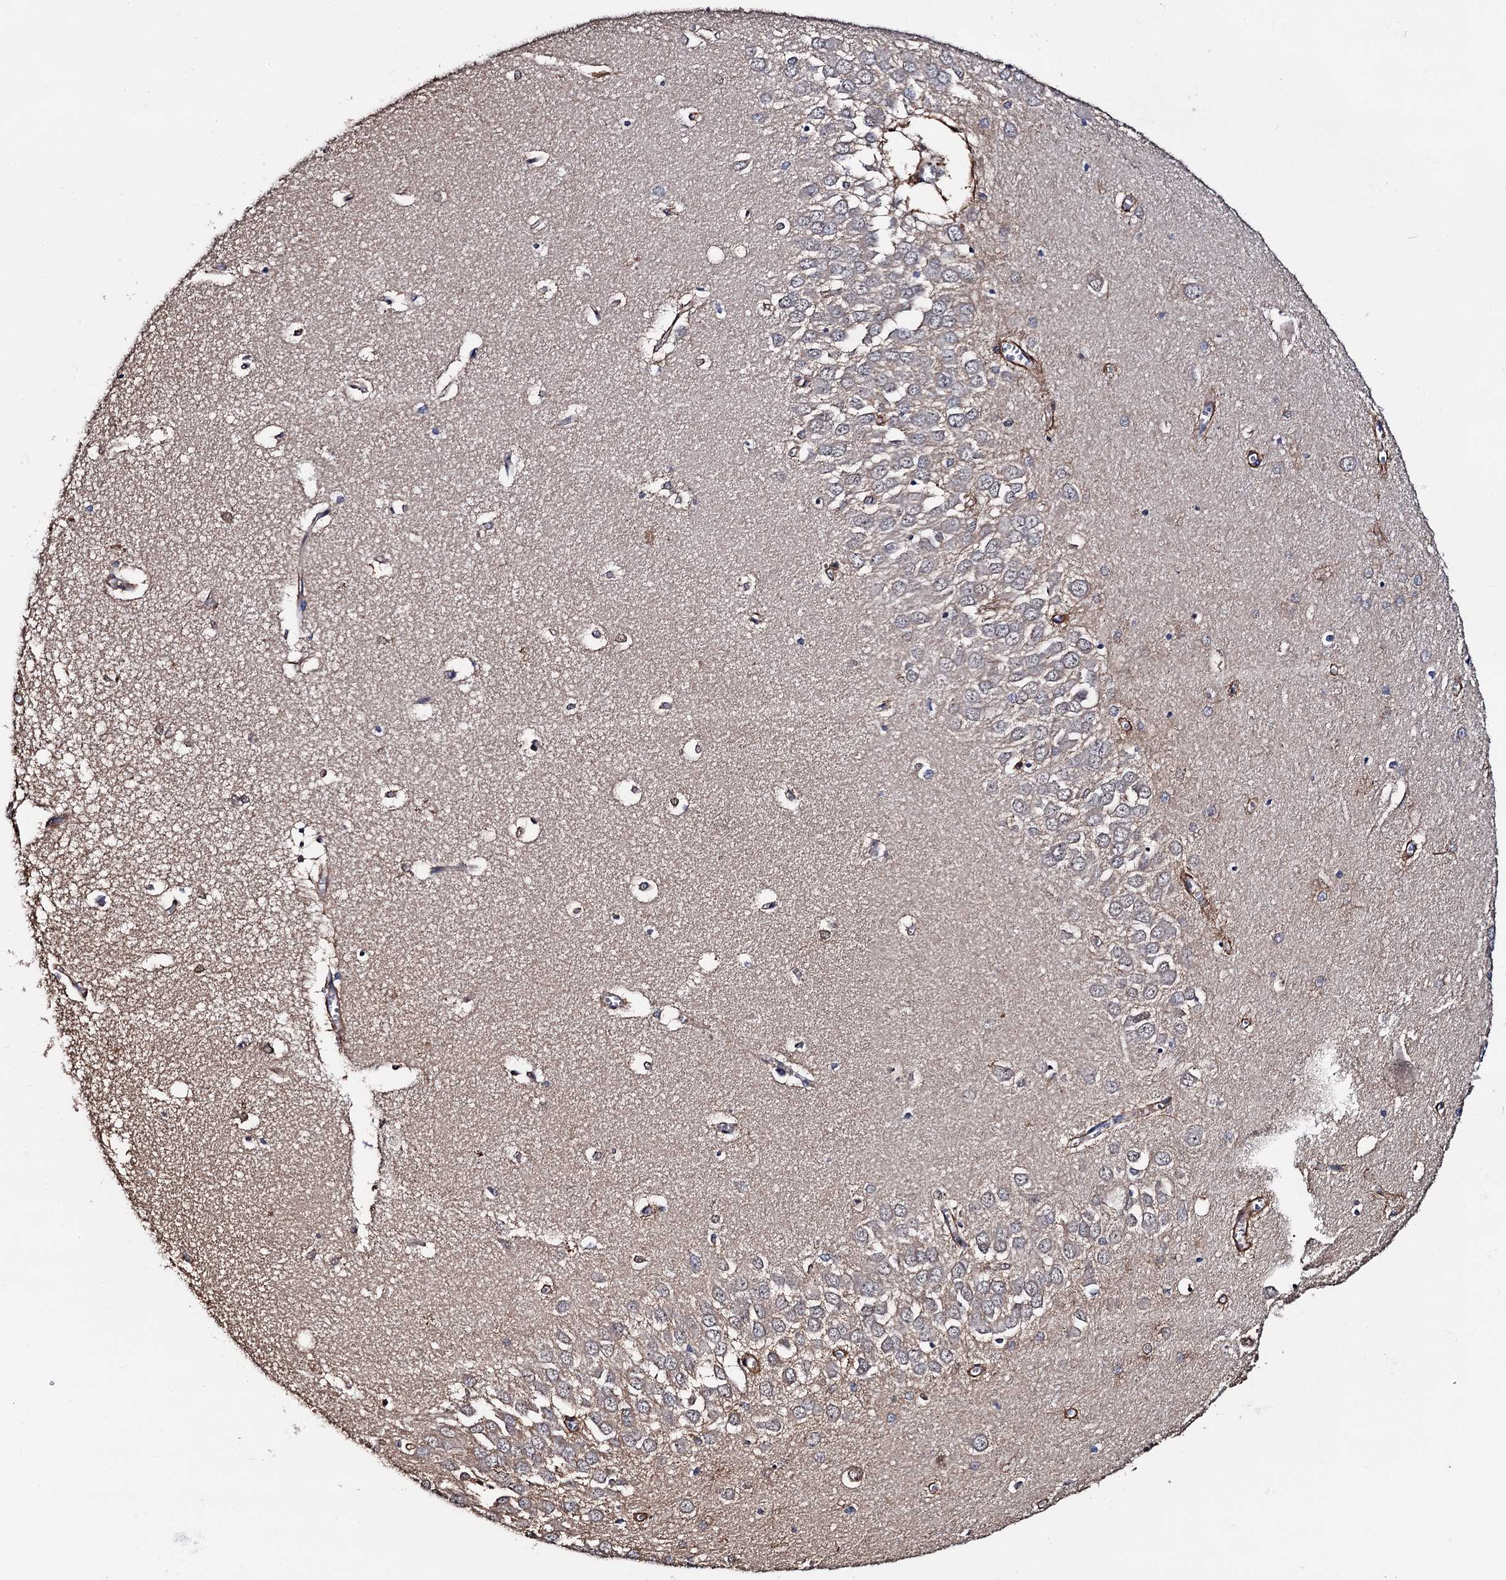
{"staining": {"intensity": "weak", "quantity": "25%-75%", "location": "cytoplasmic/membranous"}, "tissue": "hippocampus", "cell_type": "Glial cells", "image_type": "normal", "snomed": [{"axis": "morphology", "description": "Normal tissue, NOS"}, {"axis": "topography", "description": "Hippocampus"}], "caption": "Immunohistochemistry (DAB) staining of normal human hippocampus displays weak cytoplasmic/membranous protein expression in about 25%-75% of glial cells.", "gene": "PTCD3", "patient": {"sex": "male", "age": 70}}